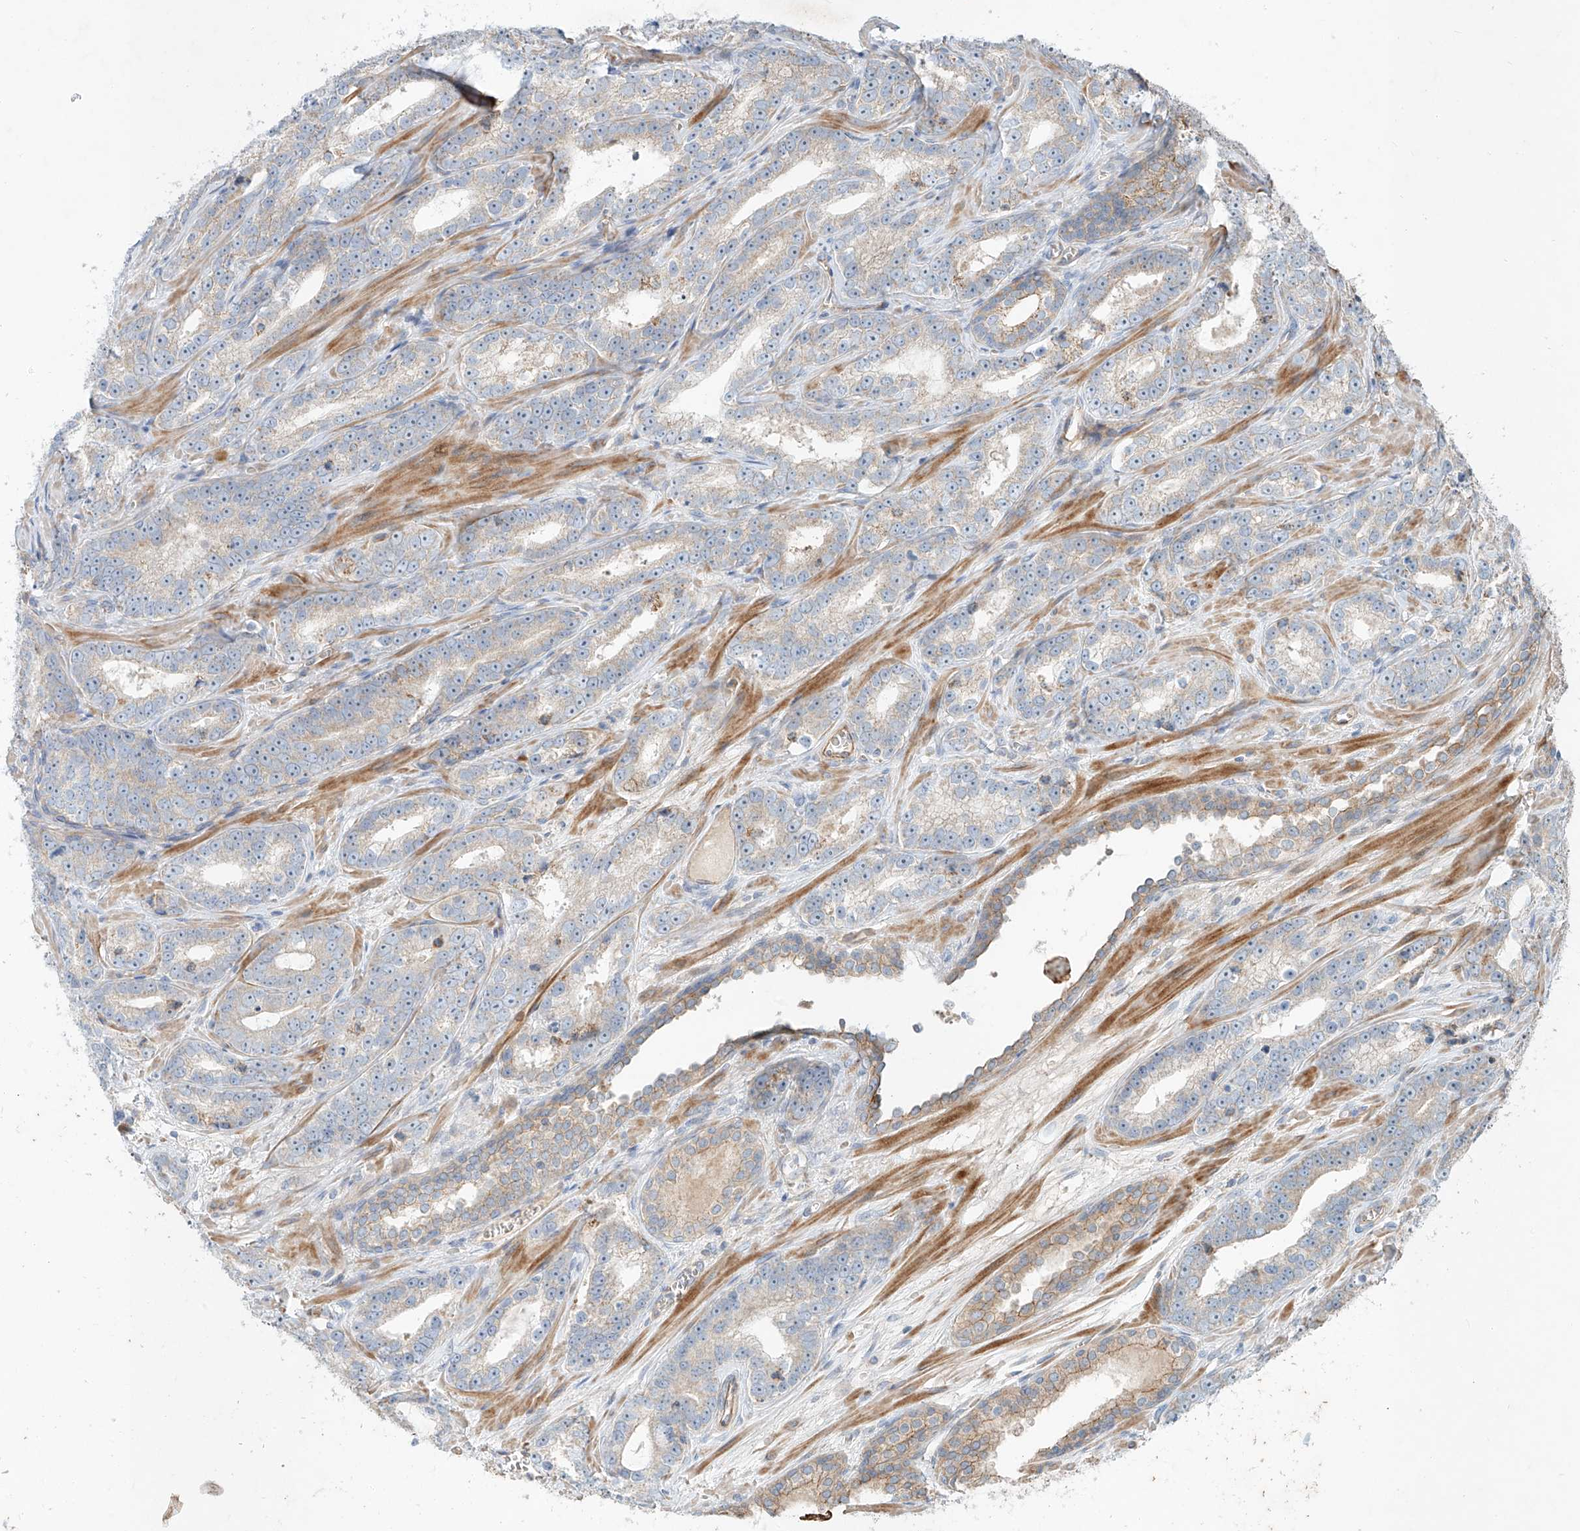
{"staining": {"intensity": "weak", "quantity": "<25%", "location": "cytoplasmic/membranous"}, "tissue": "prostate cancer", "cell_type": "Tumor cells", "image_type": "cancer", "snomed": [{"axis": "morphology", "description": "Adenocarcinoma, High grade"}, {"axis": "topography", "description": "Prostate"}], "caption": "Tumor cells show no significant expression in prostate cancer.", "gene": "AJM1", "patient": {"sex": "male", "age": 62}}